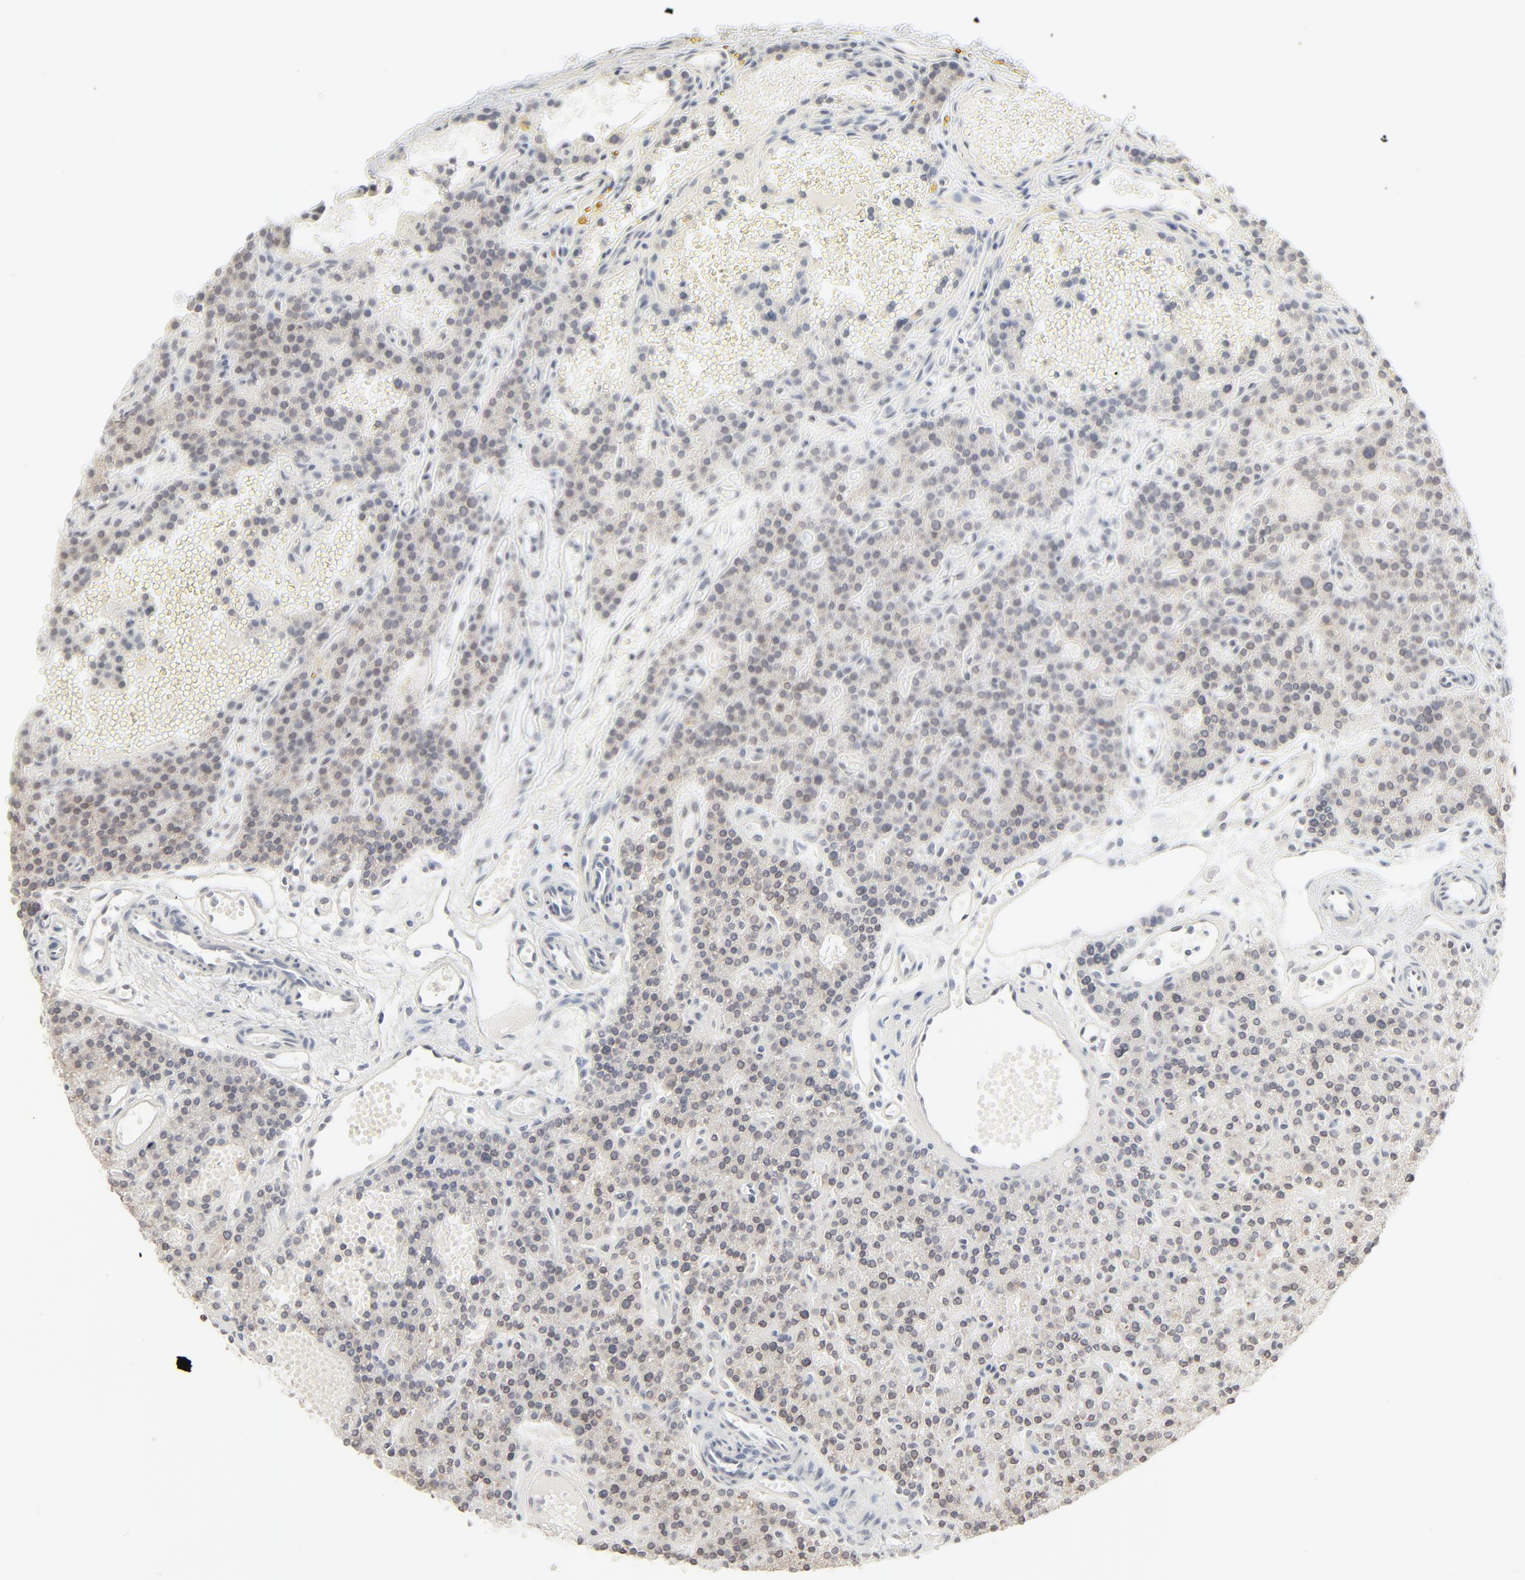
{"staining": {"intensity": "weak", "quantity": "<25%", "location": "cytoplasmic/membranous,nuclear"}, "tissue": "parathyroid gland", "cell_type": "Glandular cells", "image_type": "normal", "snomed": [{"axis": "morphology", "description": "Normal tissue, NOS"}, {"axis": "topography", "description": "Parathyroid gland"}], "caption": "A high-resolution photomicrograph shows immunohistochemistry (IHC) staining of normal parathyroid gland, which shows no significant expression in glandular cells.", "gene": "MAD1L1", "patient": {"sex": "male", "age": 25}}